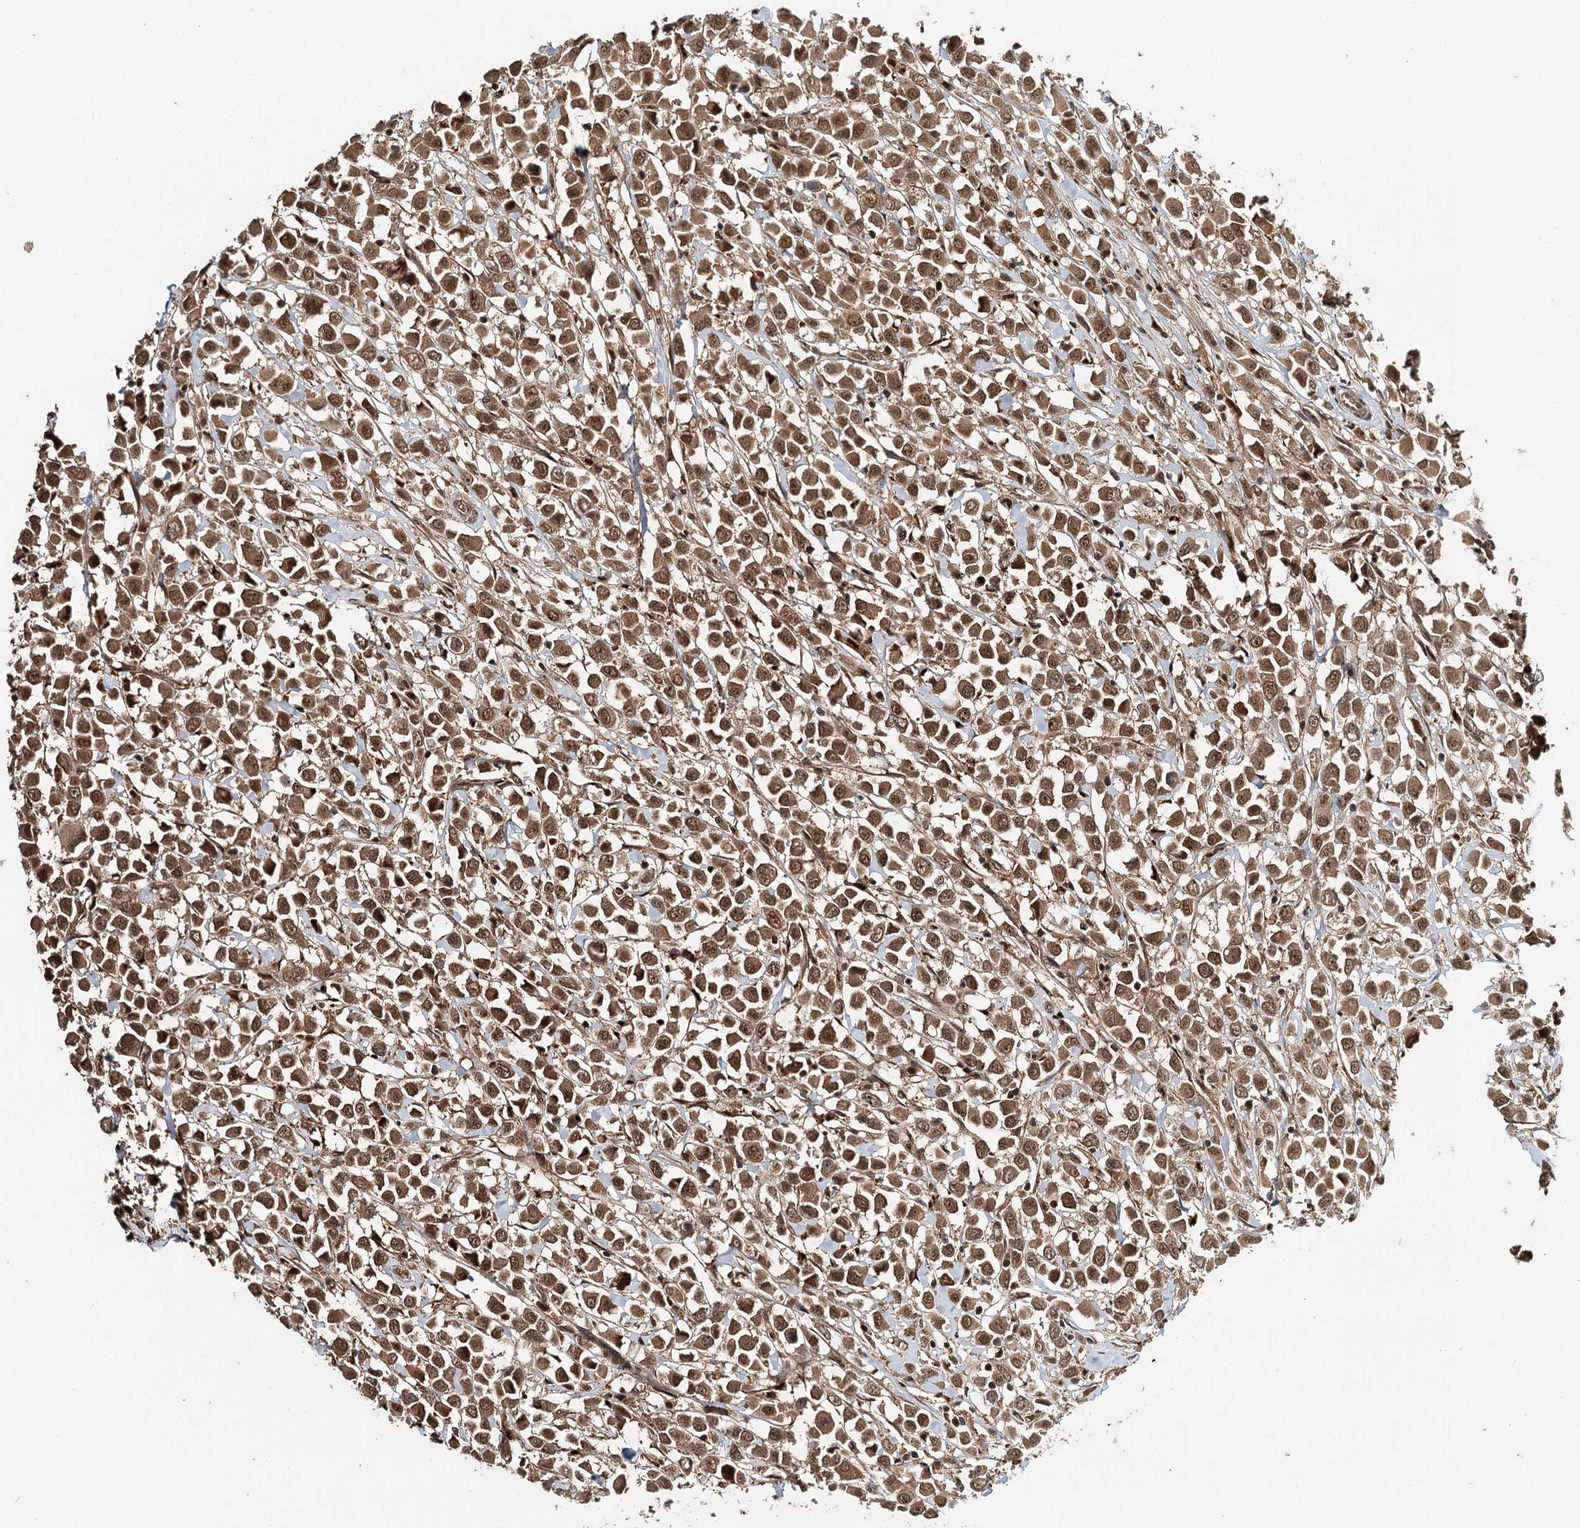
{"staining": {"intensity": "moderate", "quantity": ">75%", "location": "cytoplasmic/membranous,nuclear"}, "tissue": "breast cancer", "cell_type": "Tumor cells", "image_type": "cancer", "snomed": [{"axis": "morphology", "description": "Duct carcinoma"}, {"axis": "topography", "description": "Breast"}], "caption": "A brown stain labels moderate cytoplasmic/membranous and nuclear expression of a protein in human breast intraductal carcinoma tumor cells. The staining is performed using DAB (3,3'-diaminobenzidine) brown chromogen to label protein expression. The nuclei are counter-stained blue using hematoxylin.", "gene": "N6AMT1", "patient": {"sex": "female", "age": 61}}